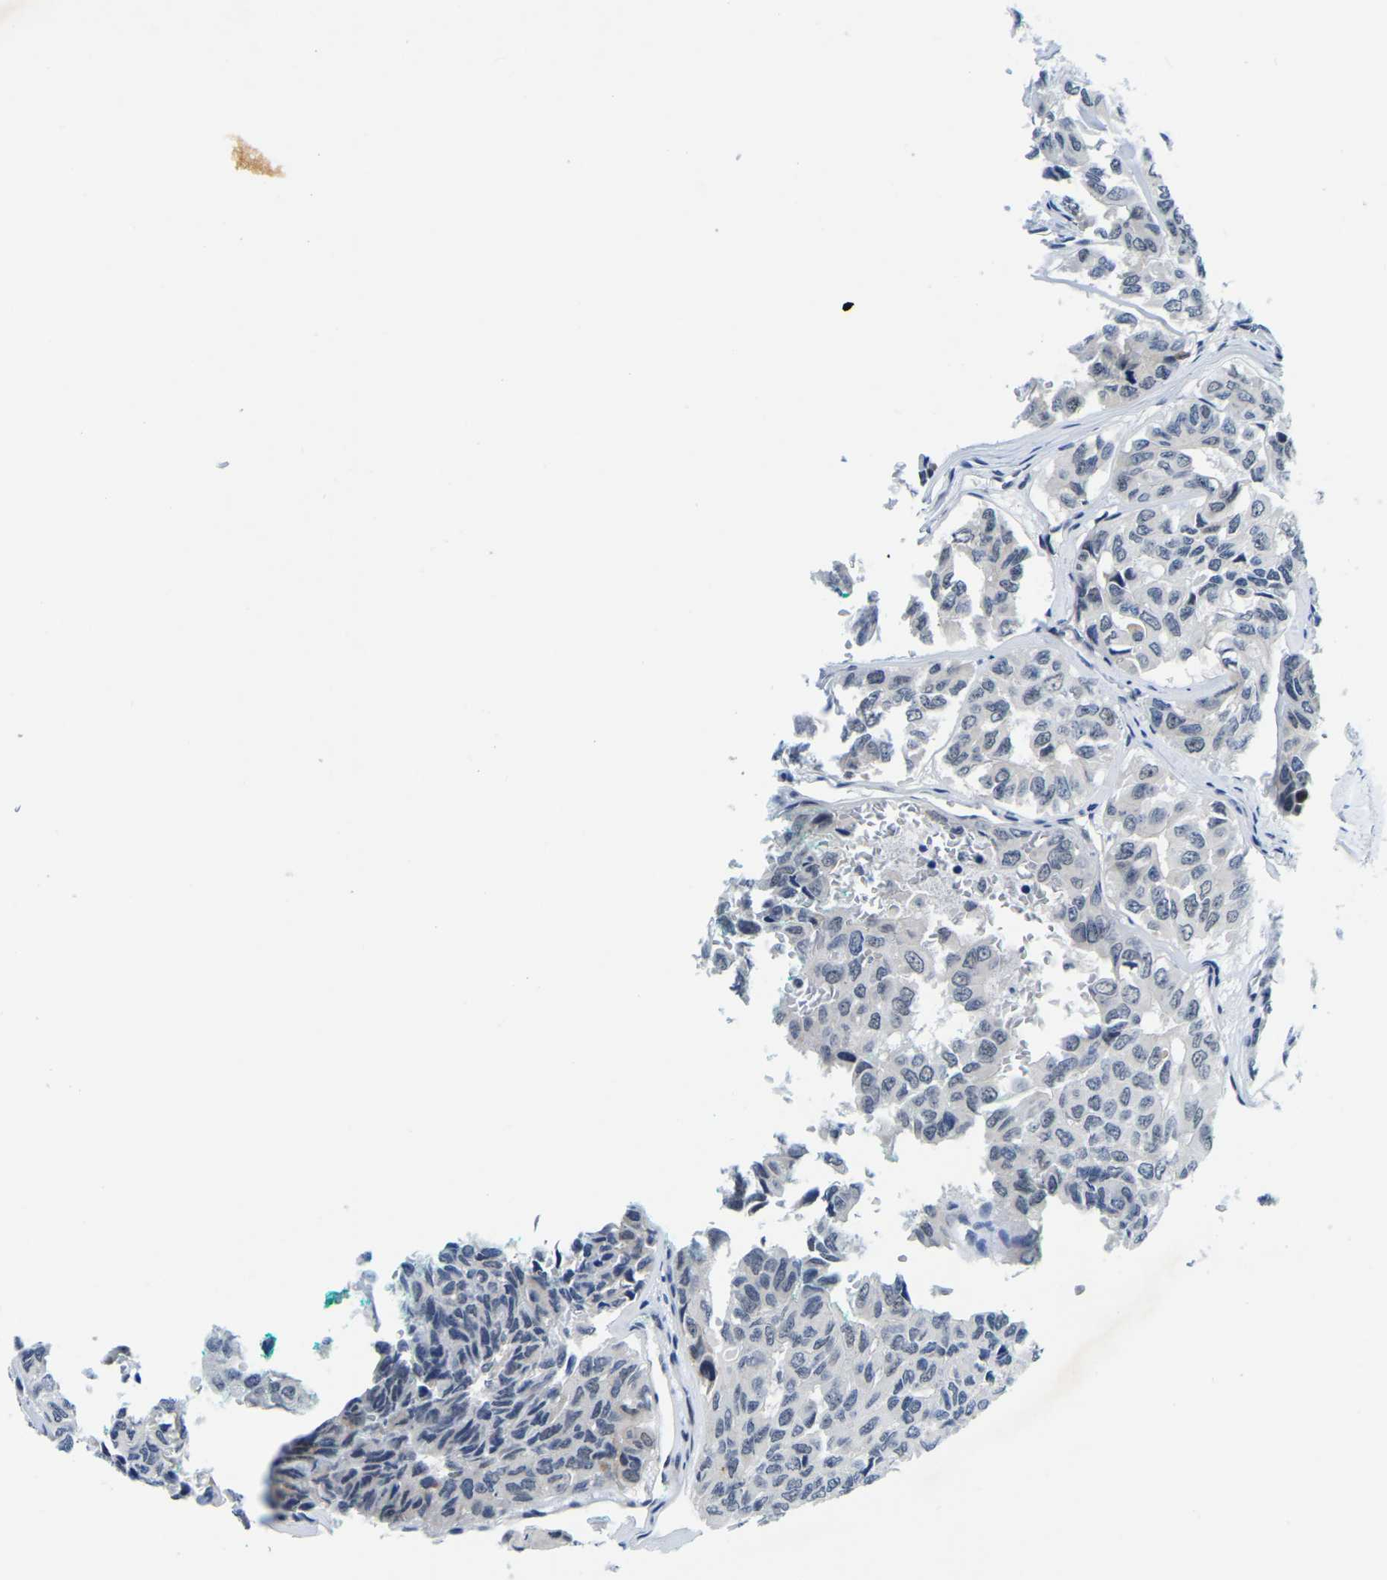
{"staining": {"intensity": "negative", "quantity": "none", "location": "none"}, "tissue": "head and neck cancer", "cell_type": "Tumor cells", "image_type": "cancer", "snomed": [{"axis": "morphology", "description": "Adenocarcinoma, NOS"}, {"axis": "topography", "description": "Salivary gland, NOS"}, {"axis": "topography", "description": "Head-Neck"}], "caption": "Immunohistochemistry (IHC) histopathology image of head and neck cancer stained for a protein (brown), which demonstrates no positivity in tumor cells.", "gene": "POLDIP3", "patient": {"sex": "female", "age": 76}}